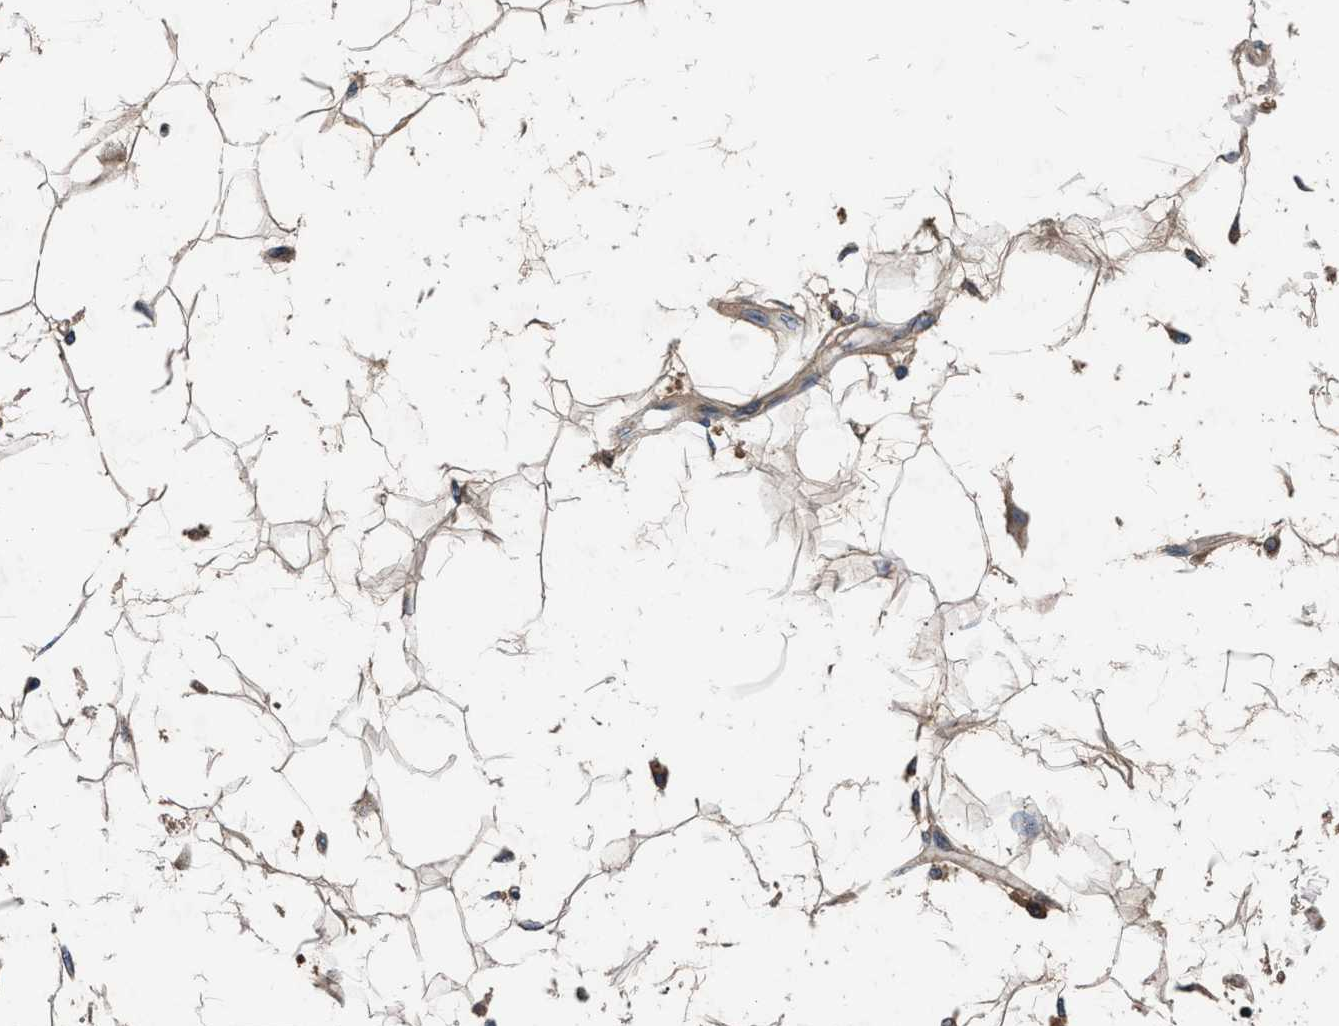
{"staining": {"intensity": "weak", "quantity": ">75%", "location": "cytoplasmic/membranous"}, "tissue": "adipose tissue", "cell_type": "Adipocytes", "image_type": "normal", "snomed": [{"axis": "morphology", "description": "Squamous cell carcinoma, NOS"}, {"axis": "topography", "description": "Skin"}], "caption": "Adipose tissue stained with IHC displays weak cytoplasmic/membranous positivity in approximately >75% of adipocytes.", "gene": "IMMT", "patient": {"sex": "male", "age": 83}}